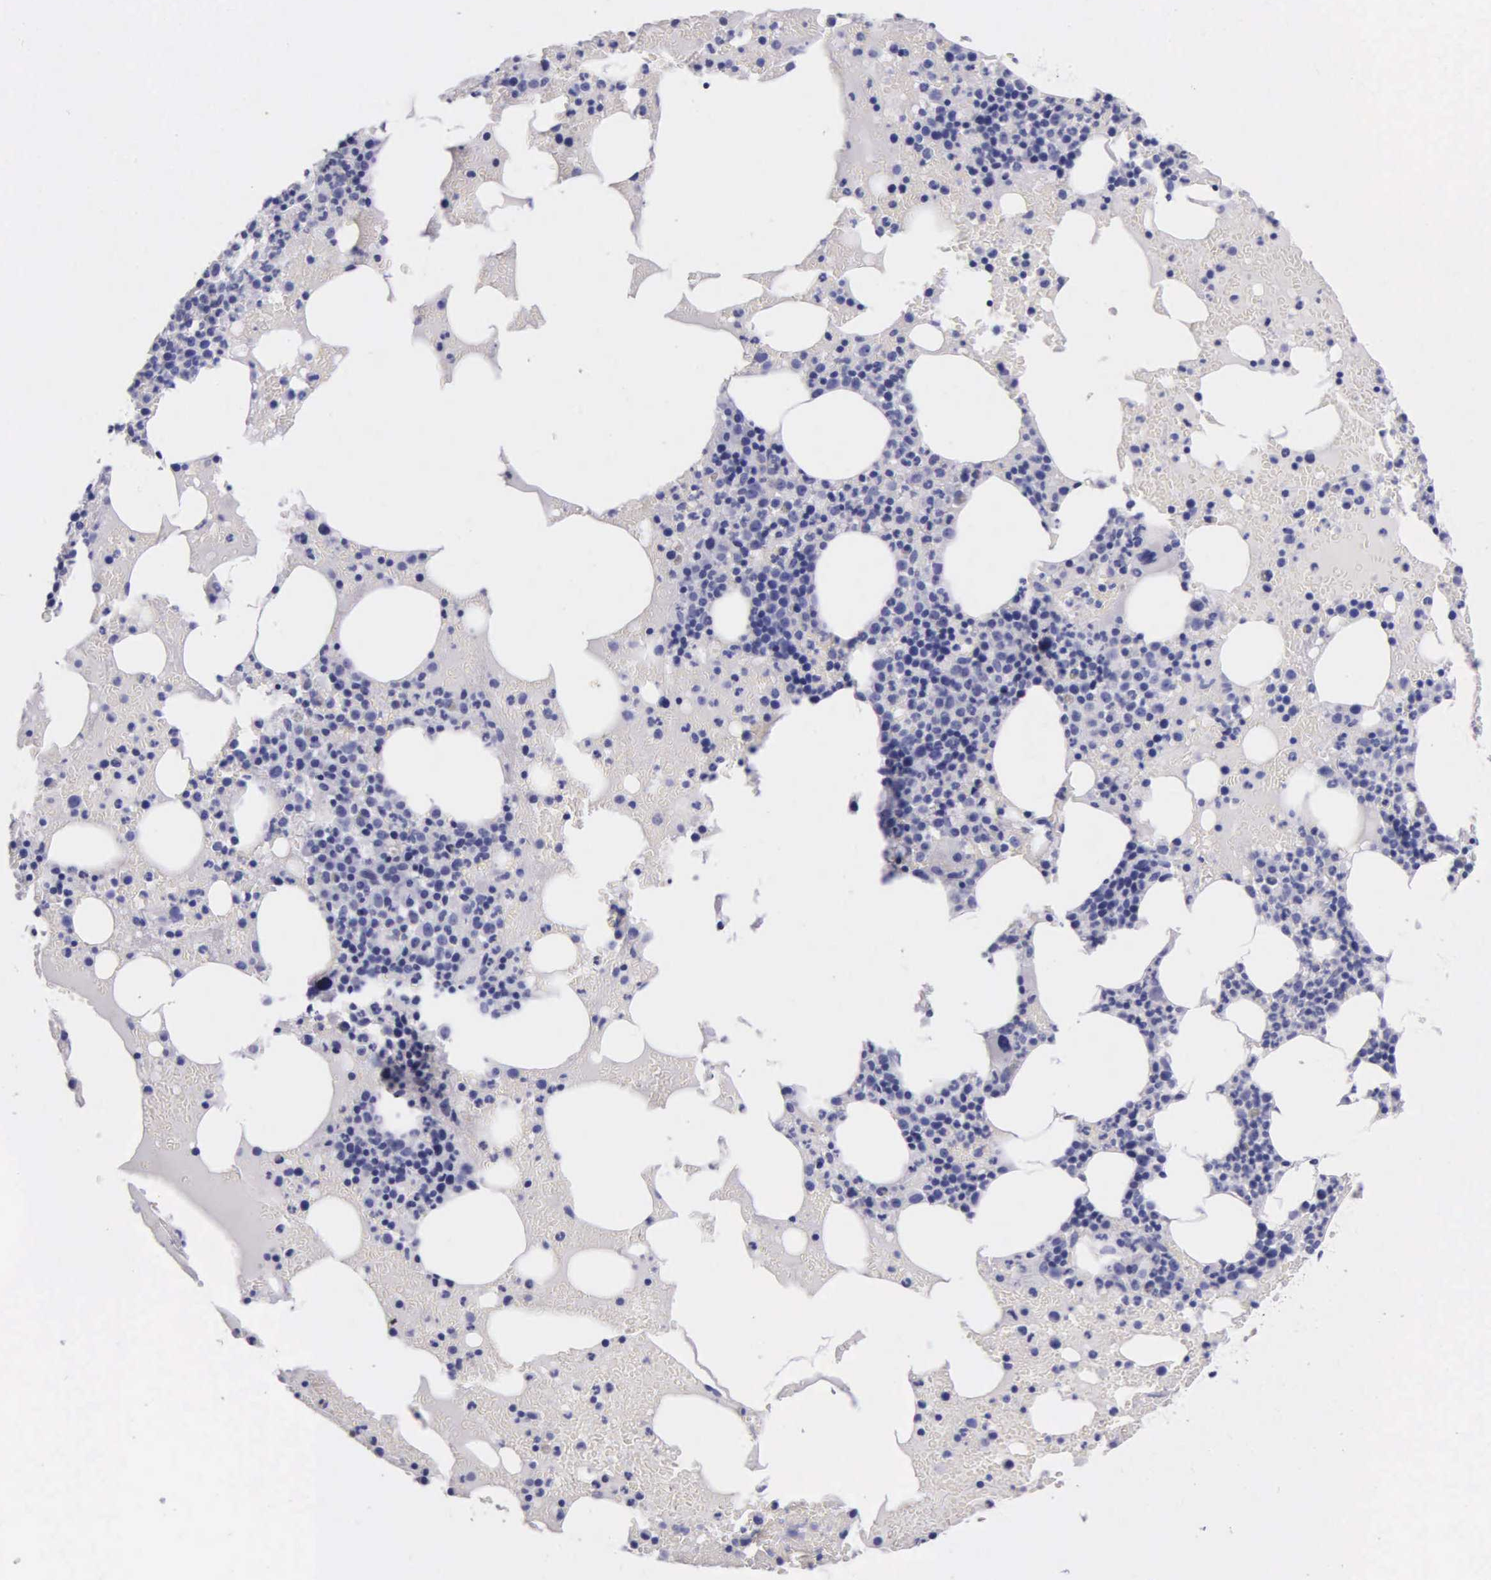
{"staining": {"intensity": "negative", "quantity": "none", "location": "none"}, "tissue": "bone marrow", "cell_type": "Hematopoietic cells", "image_type": "normal", "snomed": [{"axis": "morphology", "description": "Normal tissue, NOS"}, {"axis": "topography", "description": "Bone marrow"}], "caption": "Protein analysis of benign bone marrow shows no significant expression in hematopoietic cells. The staining is performed using DAB brown chromogen with nuclei counter-stained in using hematoxylin.", "gene": "GSTT2B", "patient": {"sex": "female", "age": 72}}